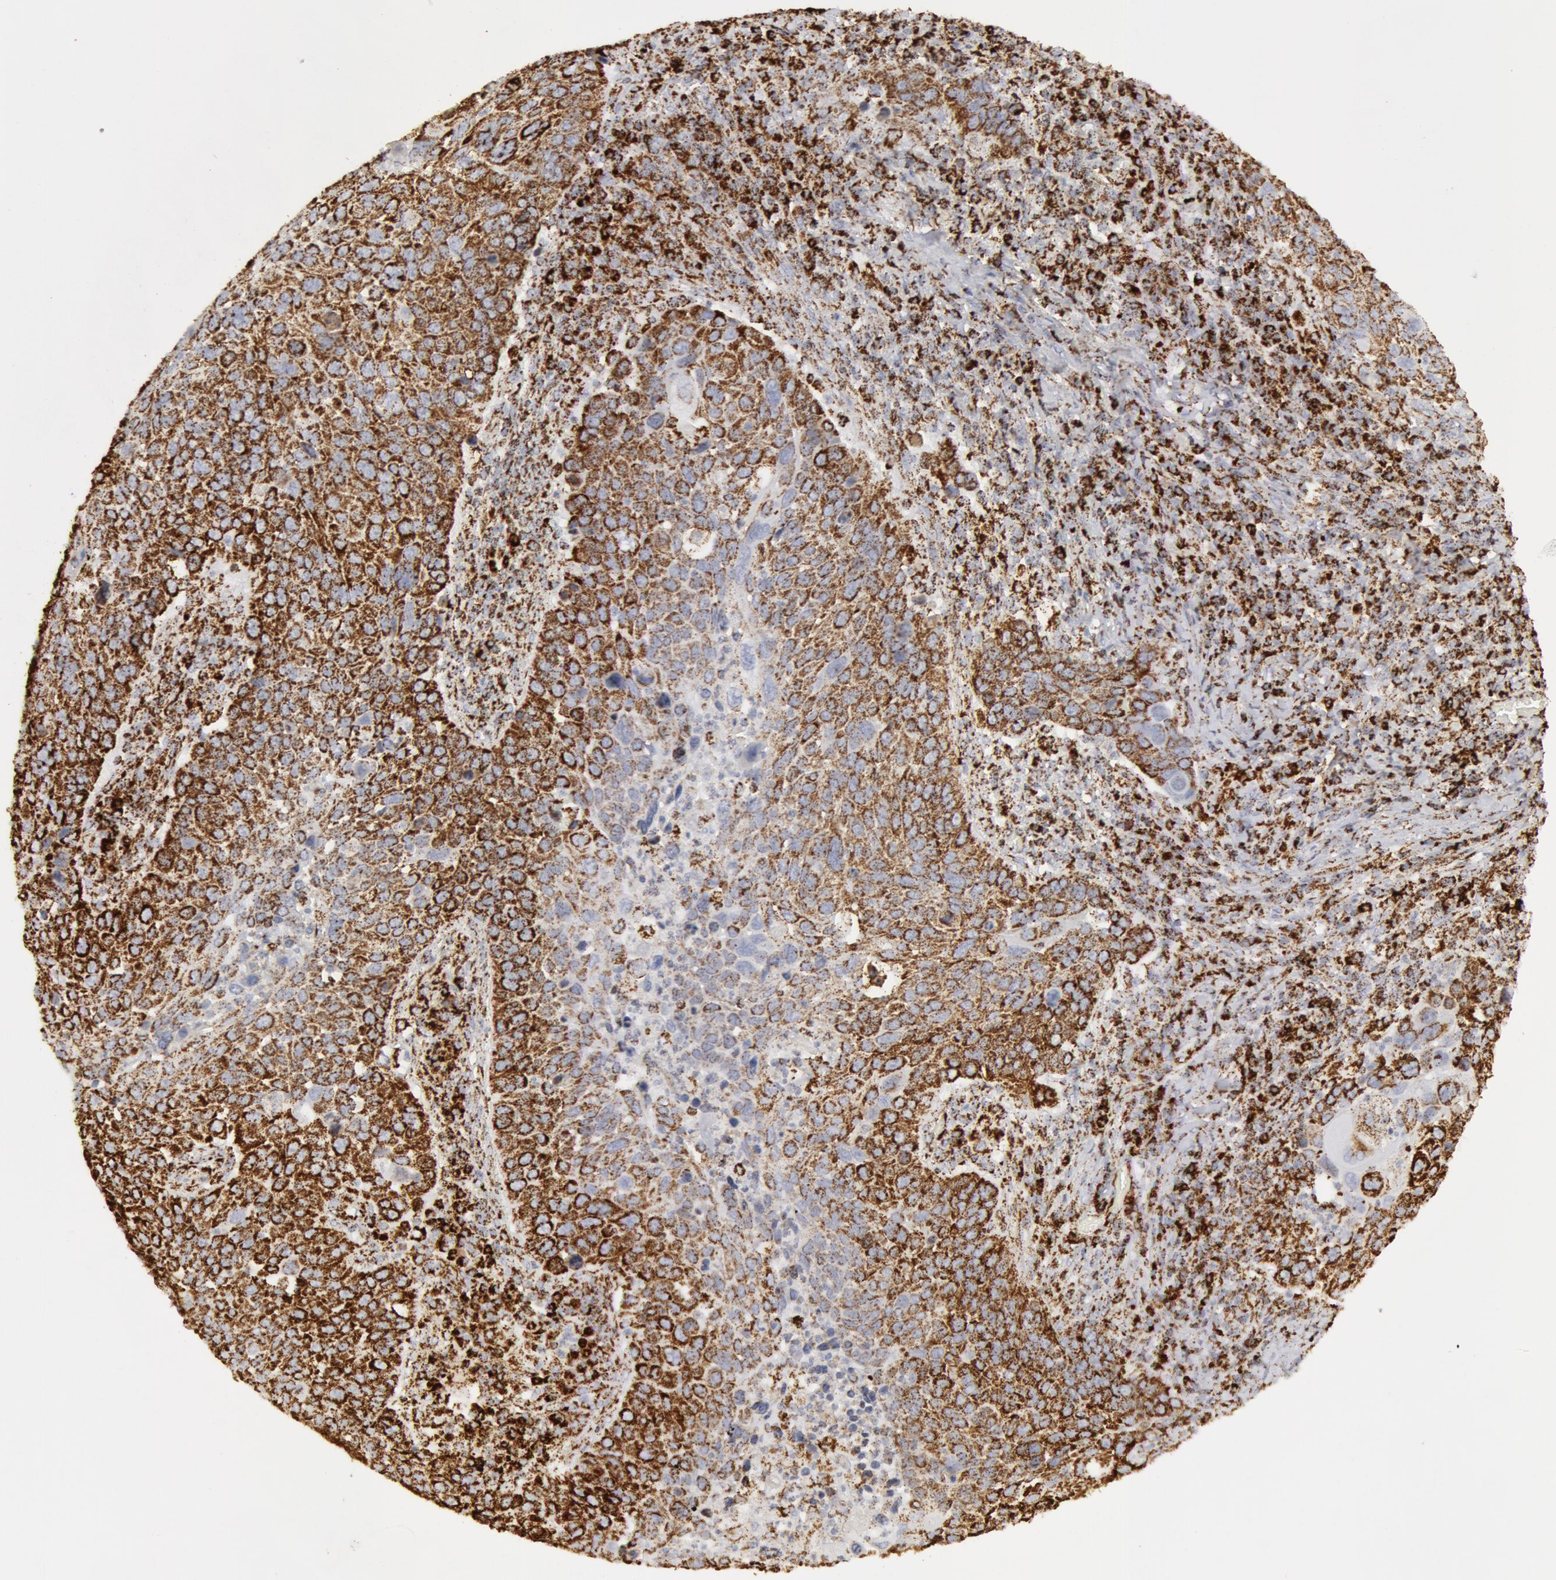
{"staining": {"intensity": "moderate", "quantity": ">75%", "location": "cytoplasmic/membranous"}, "tissue": "lung cancer", "cell_type": "Tumor cells", "image_type": "cancer", "snomed": [{"axis": "morphology", "description": "Squamous cell carcinoma, NOS"}, {"axis": "topography", "description": "Lung"}], "caption": "Immunohistochemistry (IHC) photomicrograph of neoplastic tissue: squamous cell carcinoma (lung) stained using IHC demonstrates medium levels of moderate protein expression localized specifically in the cytoplasmic/membranous of tumor cells, appearing as a cytoplasmic/membranous brown color.", "gene": "ATP5F1B", "patient": {"sex": "male", "age": 68}}